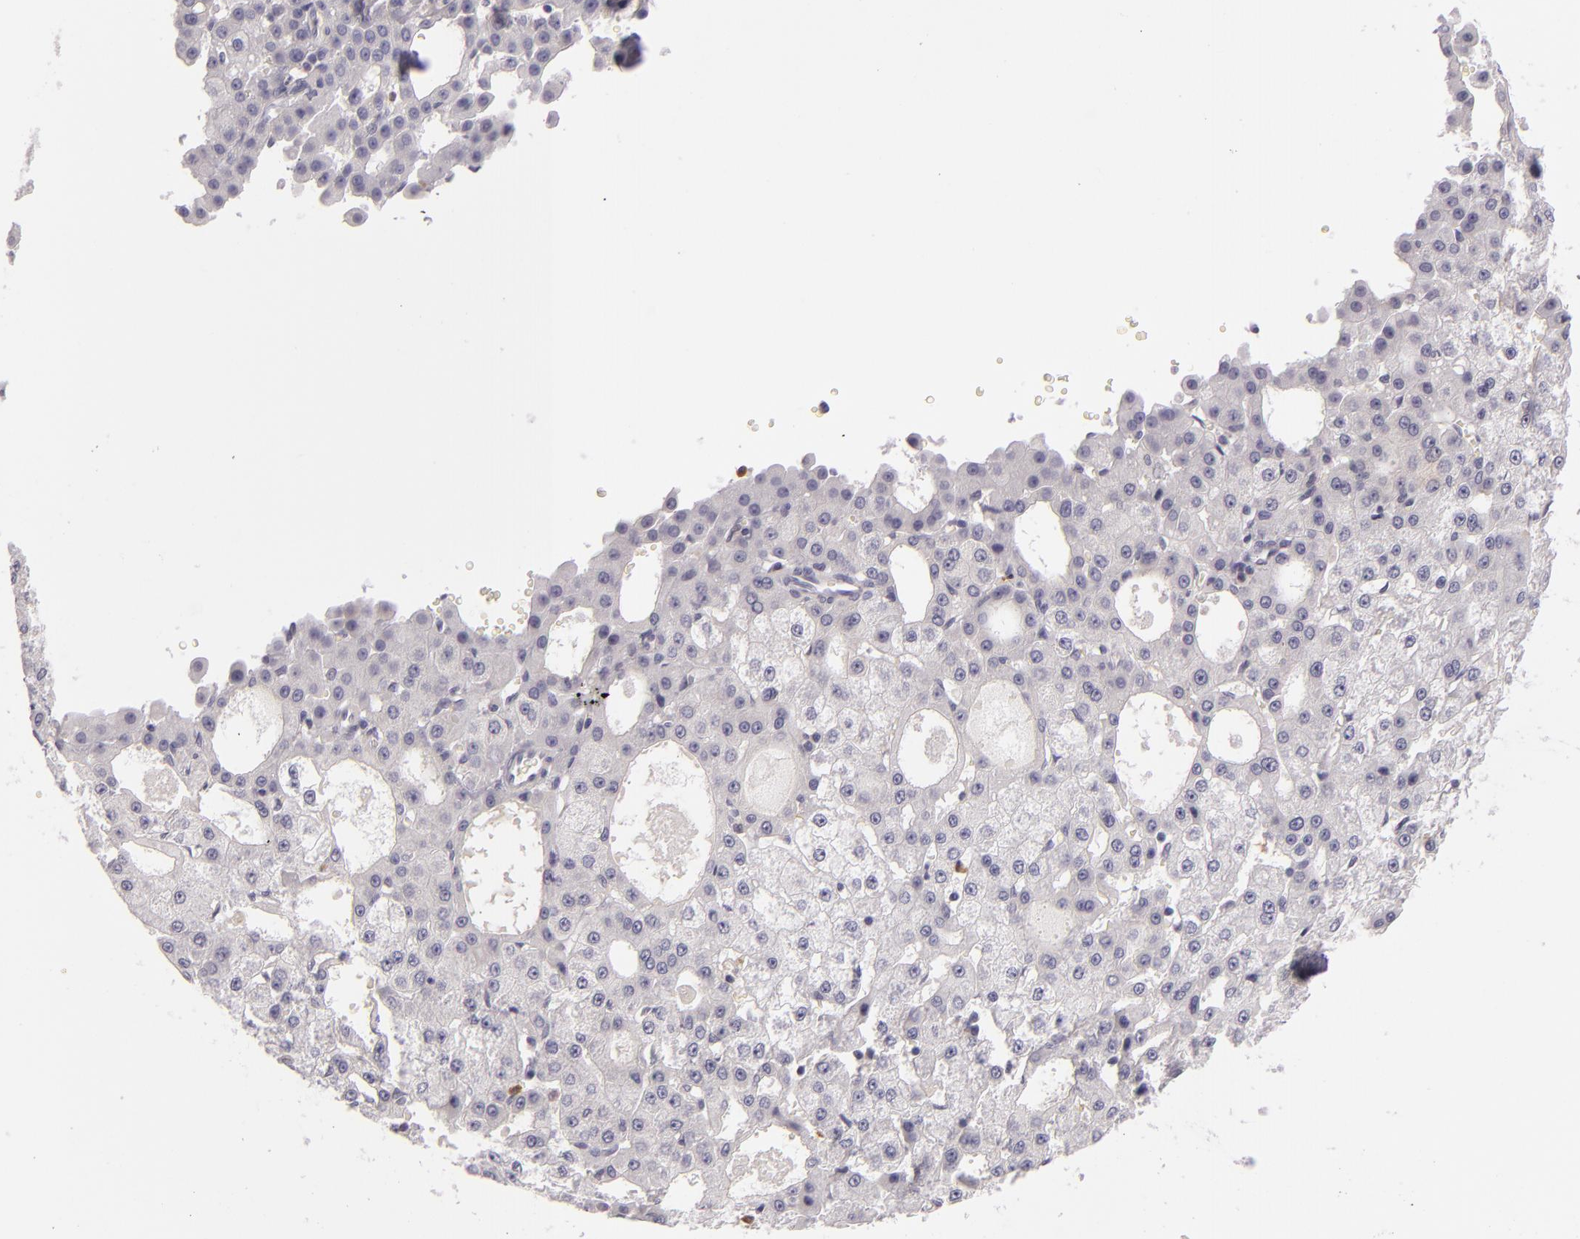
{"staining": {"intensity": "negative", "quantity": "none", "location": "none"}, "tissue": "liver cancer", "cell_type": "Tumor cells", "image_type": "cancer", "snomed": [{"axis": "morphology", "description": "Carcinoma, Hepatocellular, NOS"}, {"axis": "topography", "description": "Liver"}], "caption": "DAB (3,3'-diaminobenzidine) immunohistochemical staining of liver cancer (hepatocellular carcinoma) reveals no significant expression in tumor cells.", "gene": "FAM181A", "patient": {"sex": "male", "age": 47}}